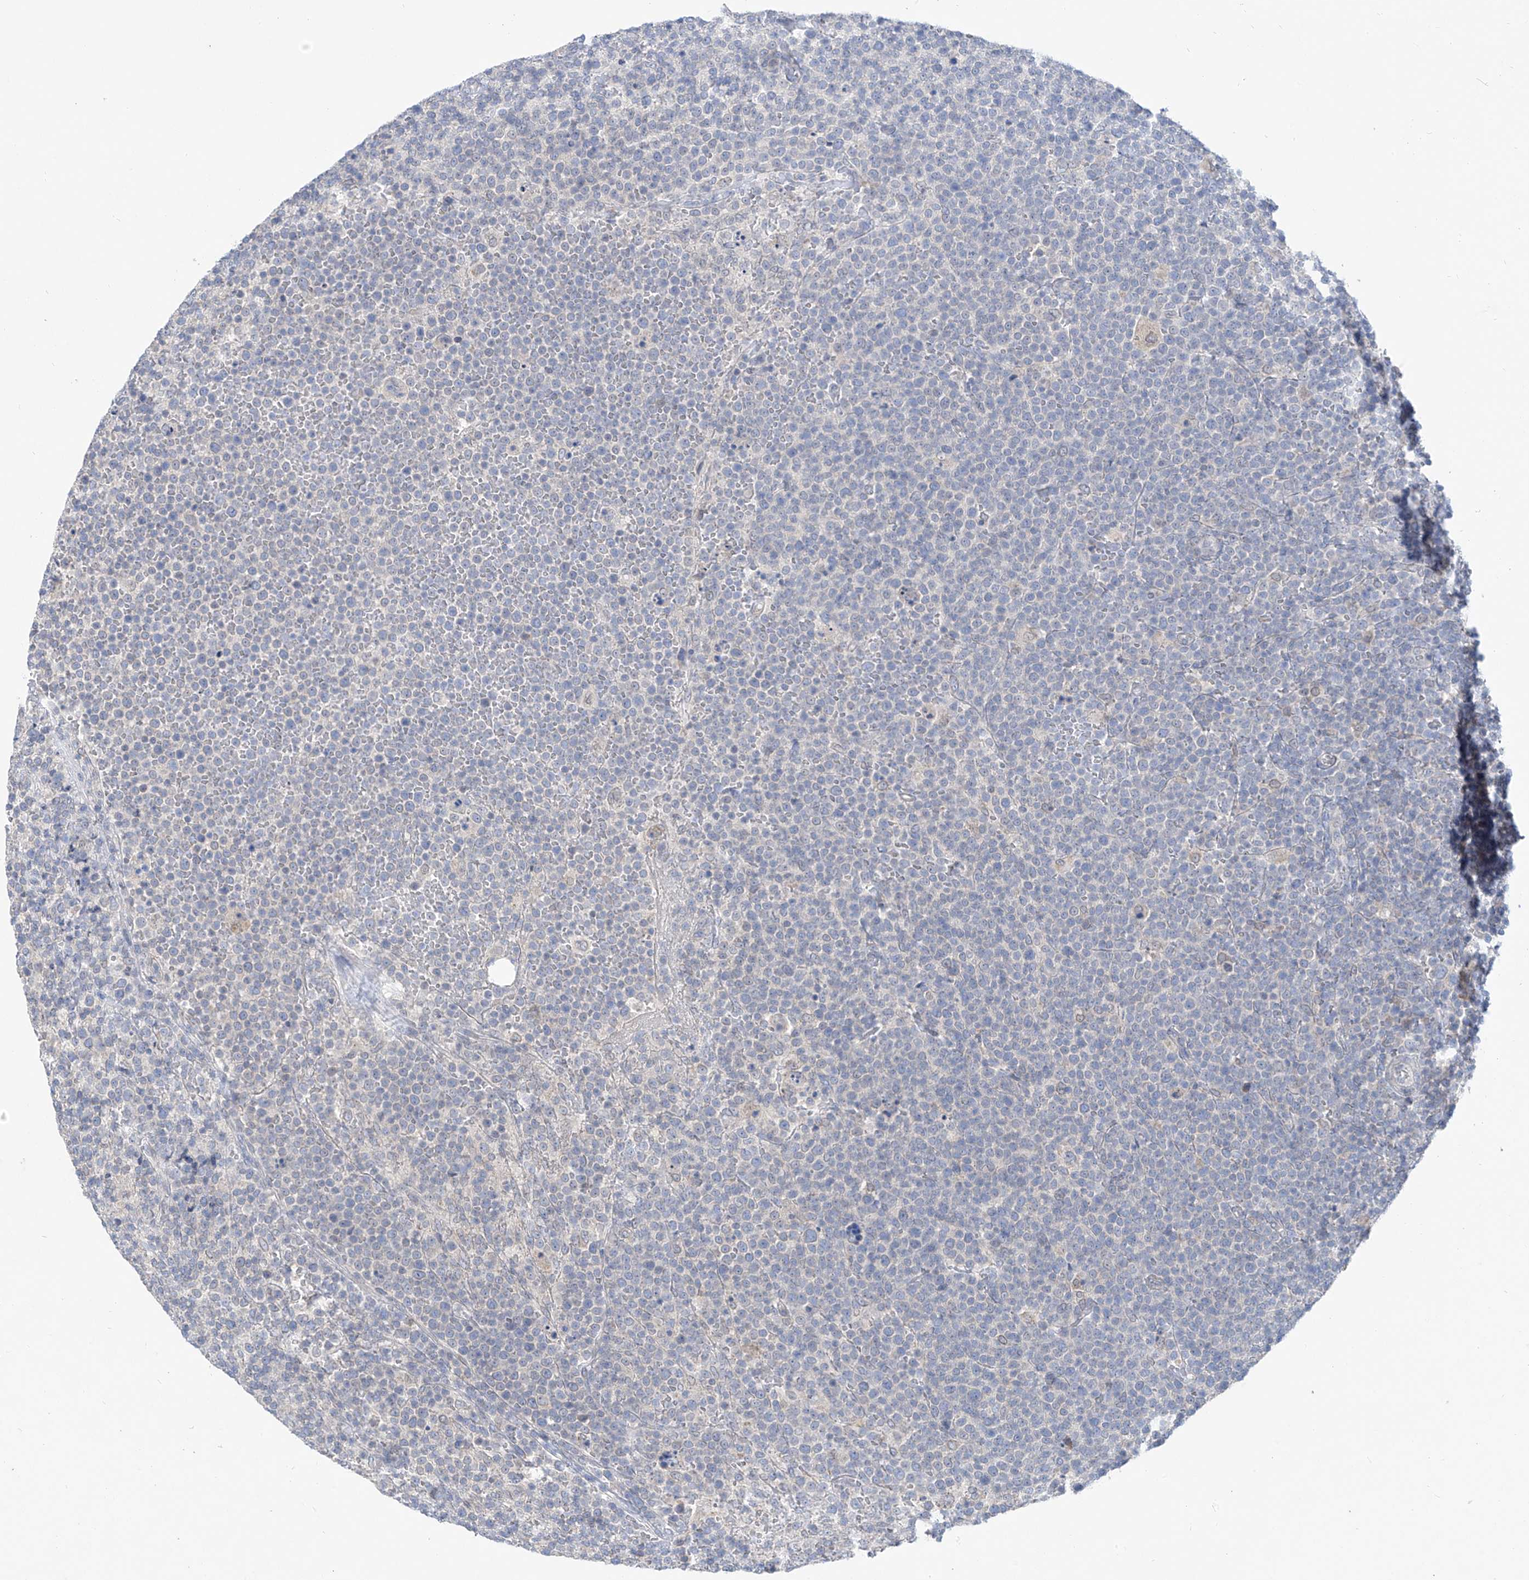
{"staining": {"intensity": "weak", "quantity": "<25%", "location": "cytoplasmic/membranous,nuclear"}, "tissue": "lymphoma", "cell_type": "Tumor cells", "image_type": "cancer", "snomed": [{"axis": "morphology", "description": "Malignant lymphoma, non-Hodgkin's type, High grade"}, {"axis": "topography", "description": "Lymph node"}], "caption": "This photomicrograph is of malignant lymphoma, non-Hodgkin's type (high-grade) stained with IHC to label a protein in brown with the nuclei are counter-stained blue. There is no staining in tumor cells.", "gene": "KRTAP25-1", "patient": {"sex": "male", "age": 61}}